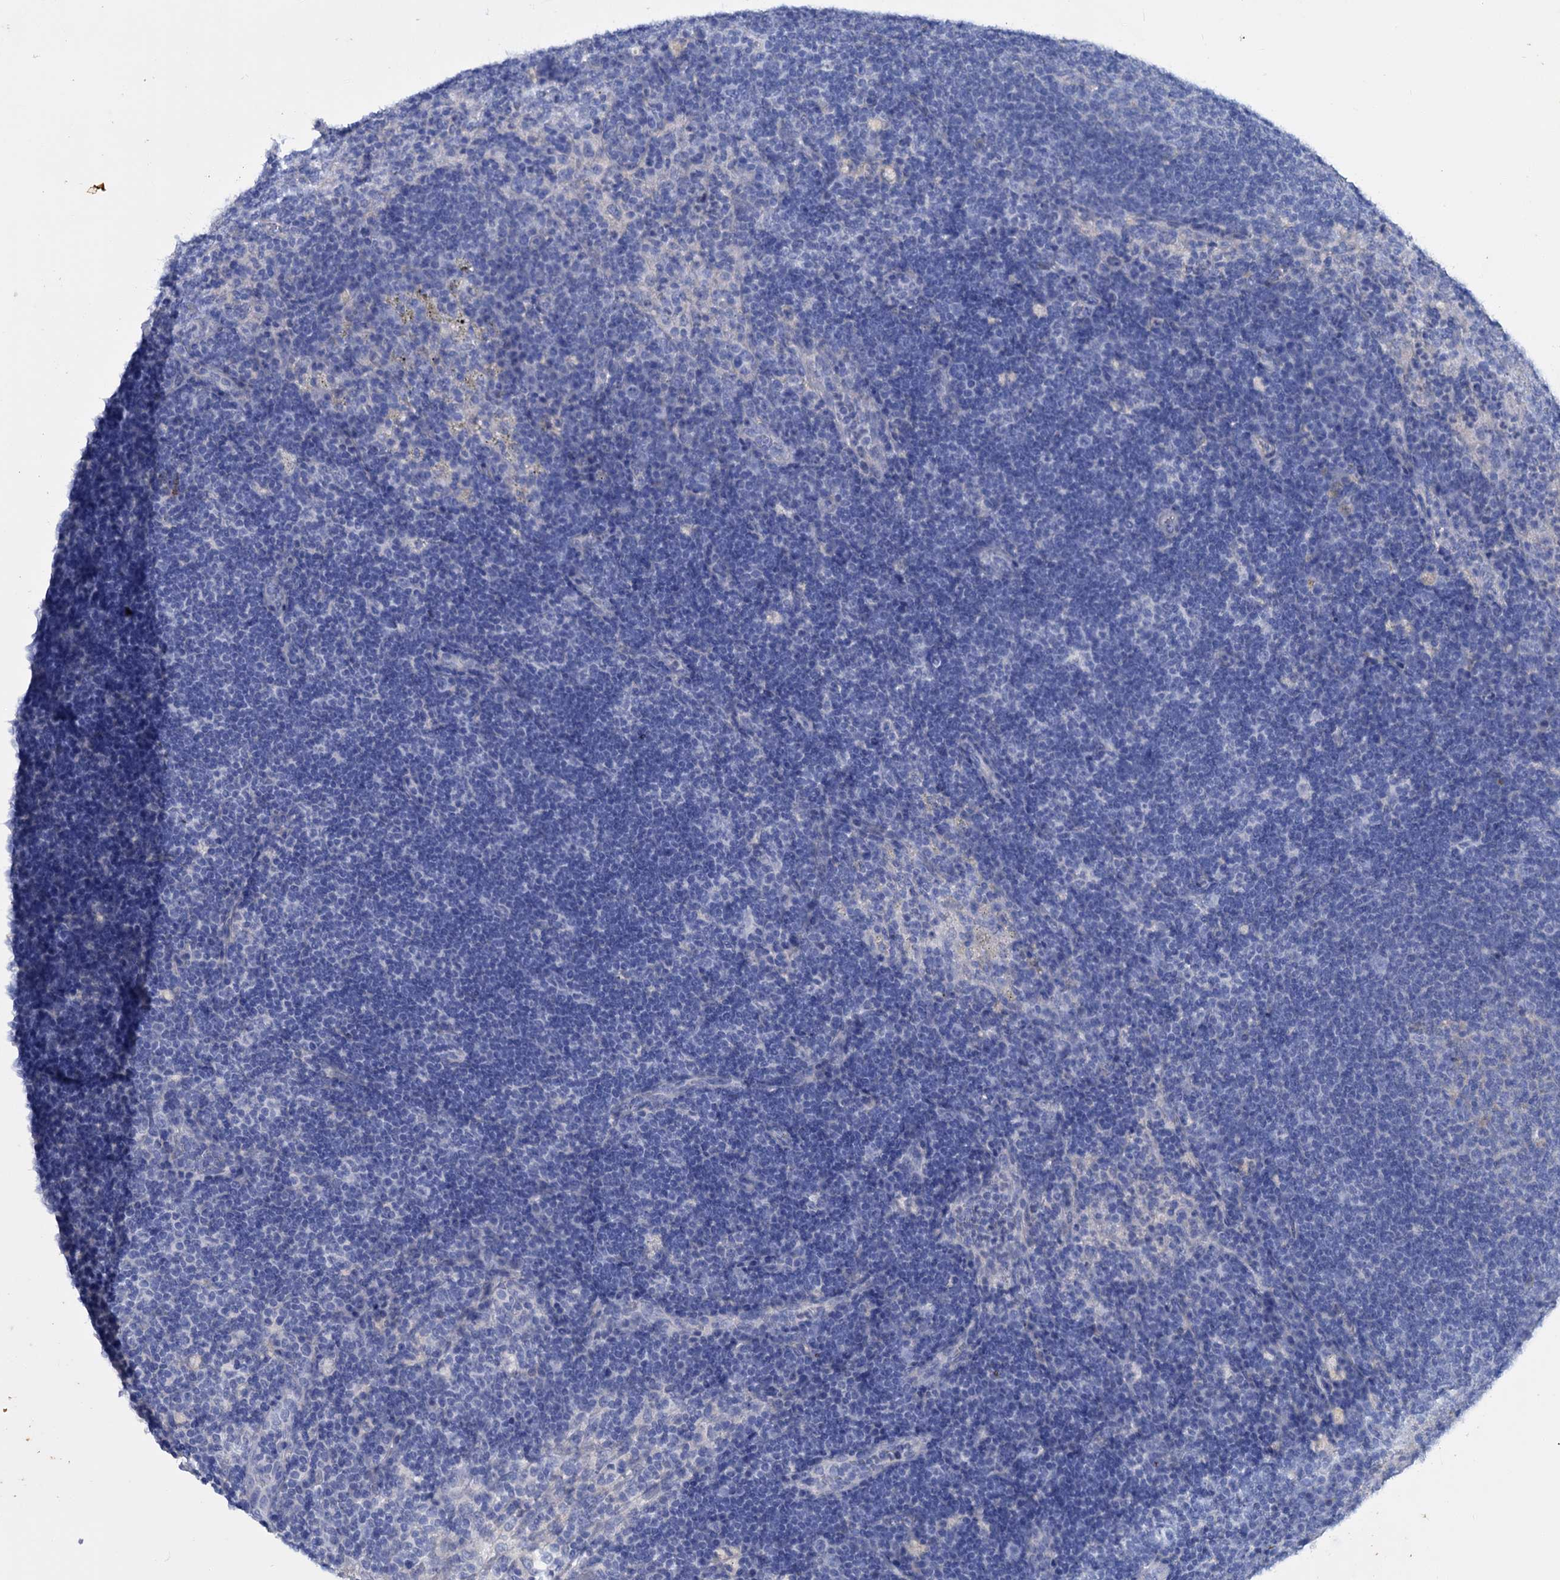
{"staining": {"intensity": "negative", "quantity": "none", "location": "none"}, "tissue": "lymph node", "cell_type": "Non-germinal center cells", "image_type": "normal", "snomed": [{"axis": "morphology", "description": "Normal tissue, NOS"}, {"axis": "topography", "description": "Lymph node"}], "caption": "DAB immunohistochemical staining of unremarkable lymph node shows no significant expression in non-germinal center cells.", "gene": "FAAP20", "patient": {"sex": "female", "age": 70}}